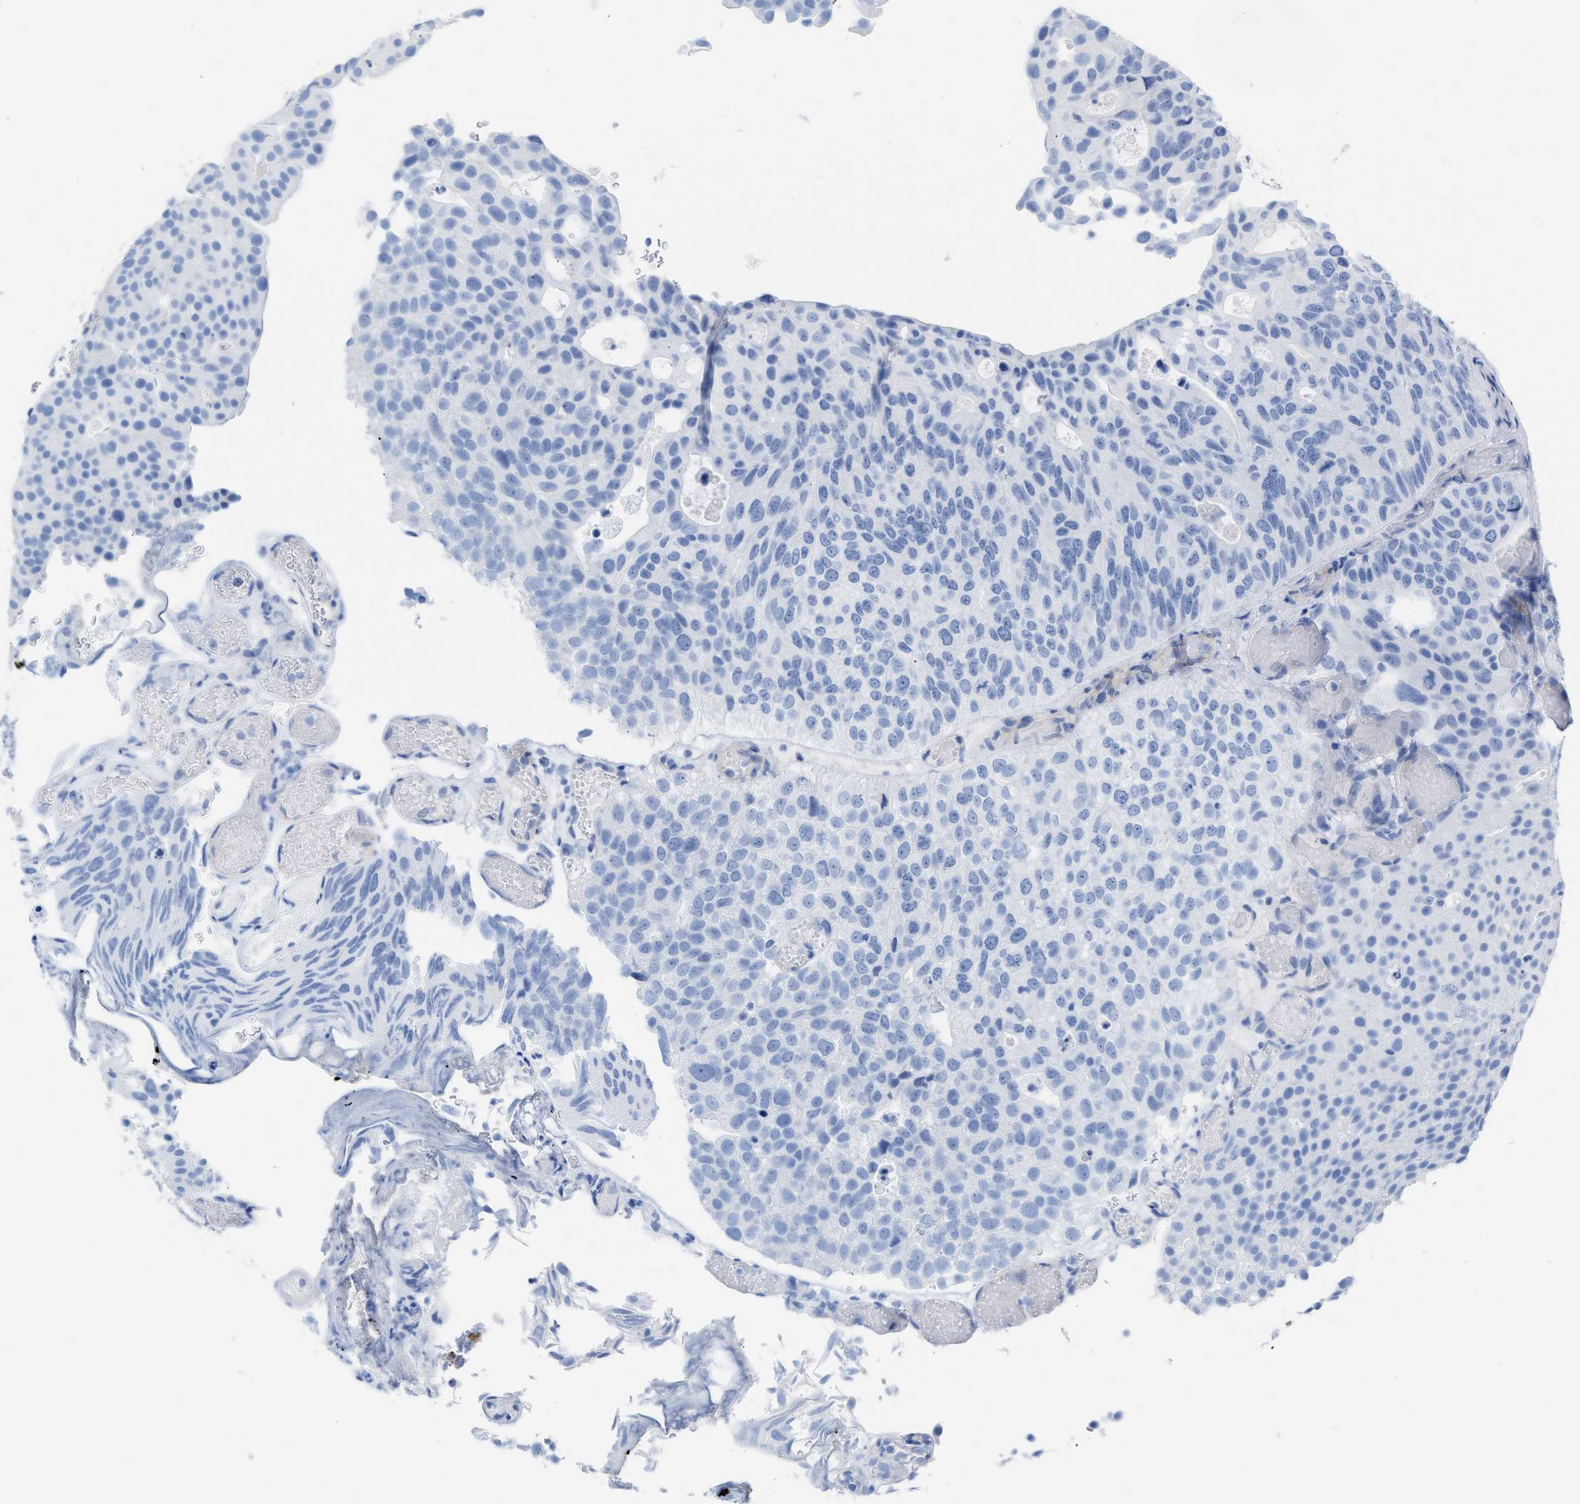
{"staining": {"intensity": "negative", "quantity": "none", "location": "none"}, "tissue": "urothelial cancer", "cell_type": "Tumor cells", "image_type": "cancer", "snomed": [{"axis": "morphology", "description": "Urothelial carcinoma, Low grade"}, {"axis": "topography", "description": "Urinary bladder"}], "caption": "DAB immunohistochemical staining of human urothelial cancer demonstrates no significant positivity in tumor cells.", "gene": "CPA1", "patient": {"sex": "male", "age": 78}}